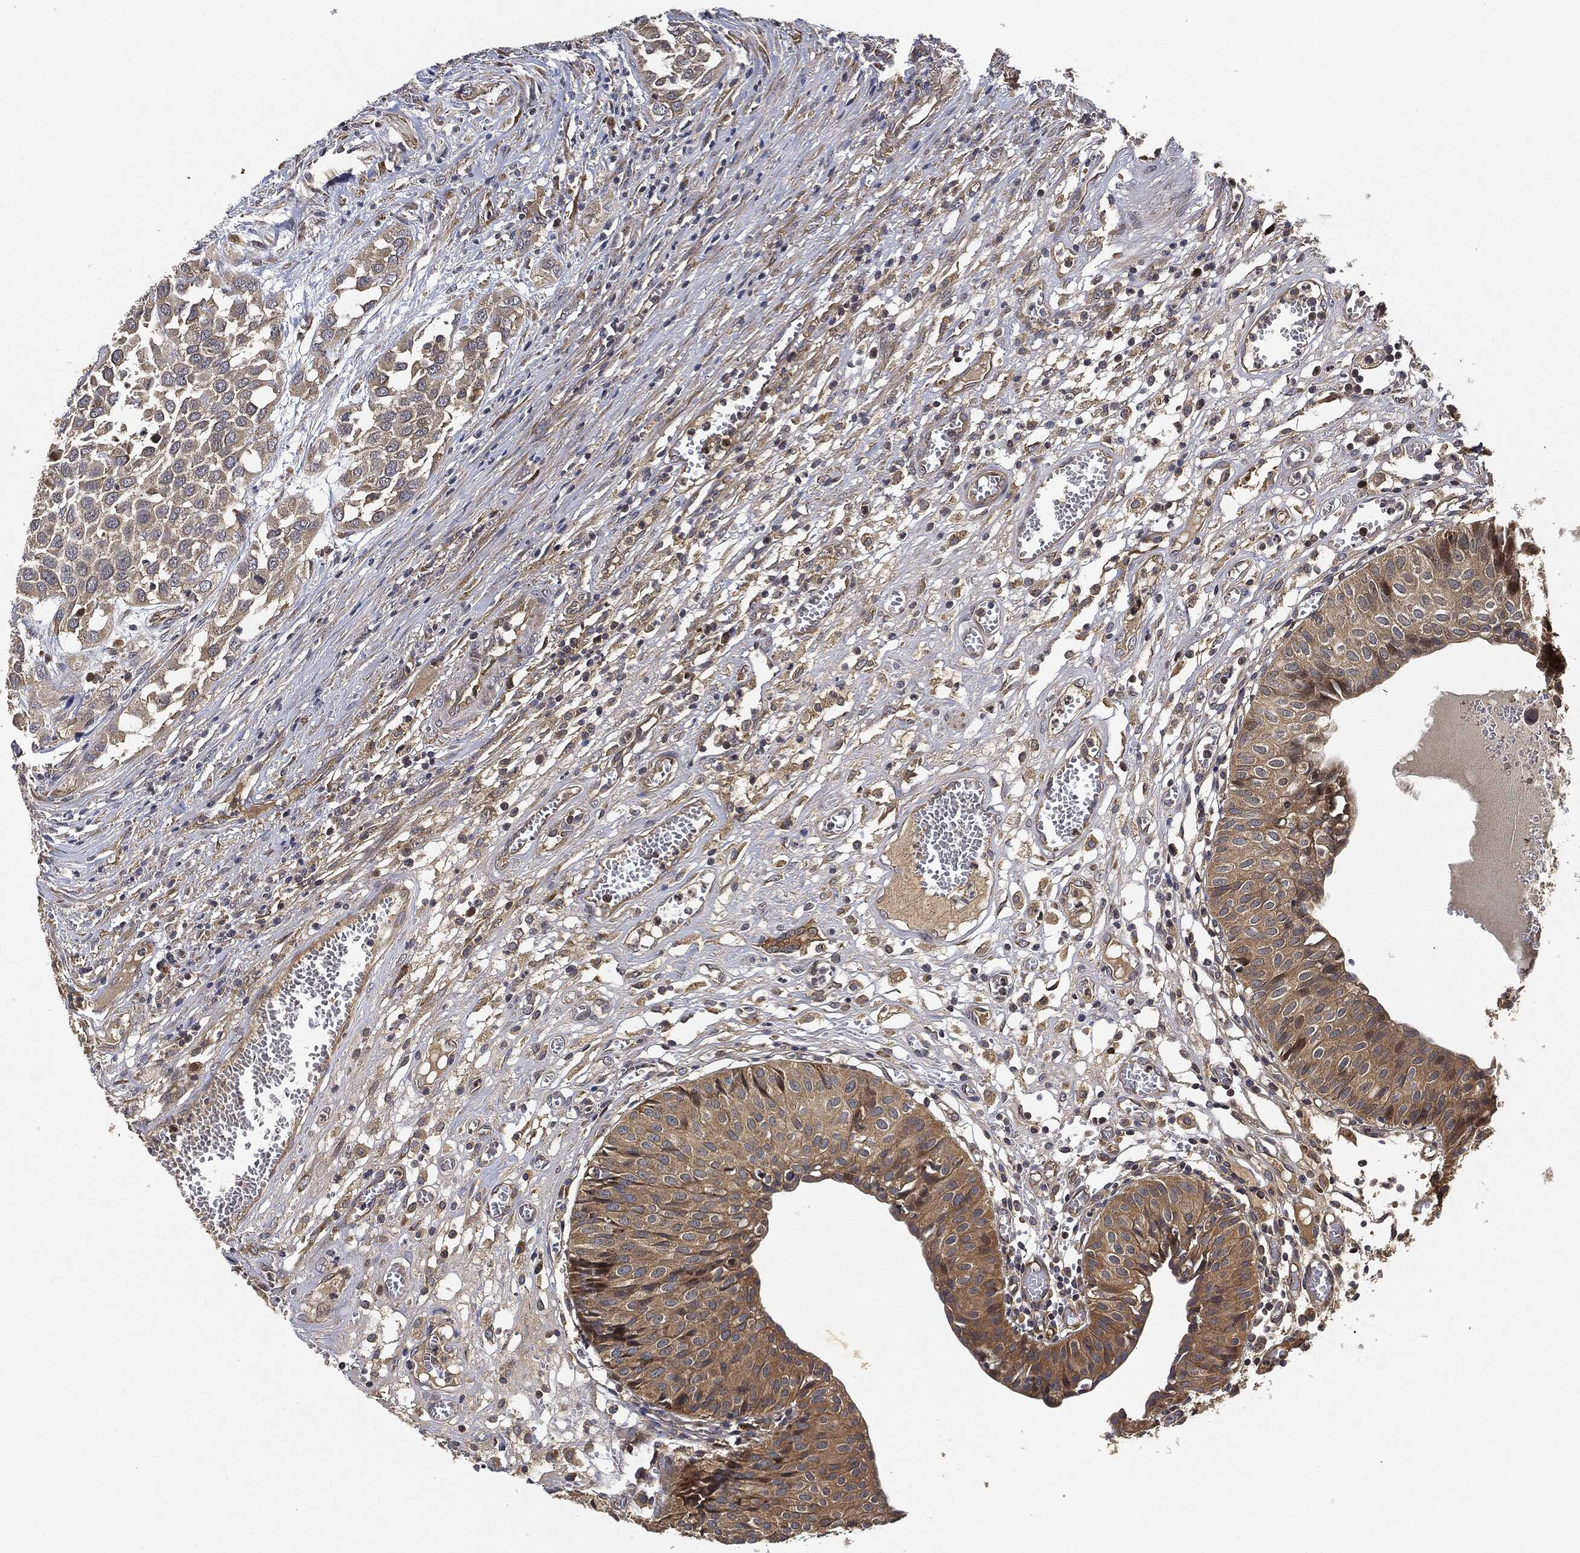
{"staining": {"intensity": "moderate", "quantity": ">75%", "location": "cytoplasmic/membranous"}, "tissue": "urinary bladder", "cell_type": "Urothelial cells", "image_type": "normal", "snomed": [{"axis": "morphology", "description": "Normal tissue, NOS"}, {"axis": "morphology", "description": "Urothelial carcinoma, NOS"}, {"axis": "morphology", "description": "Urothelial carcinoma, High grade"}, {"axis": "topography", "description": "Urinary bladder"}], "caption": "Urinary bladder stained with DAB (3,3'-diaminobenzidine) IHC shows medium levels of moderate cytoplasmic/membranous positivity in approximately >75% of urothelial cells. The staining was performed using DAB, with brown indicating positive protein expression. Nuclei are stained blue with hematoxylin.", "gene": "MLST8", "patient": {"sex": "male", "age": 57}}